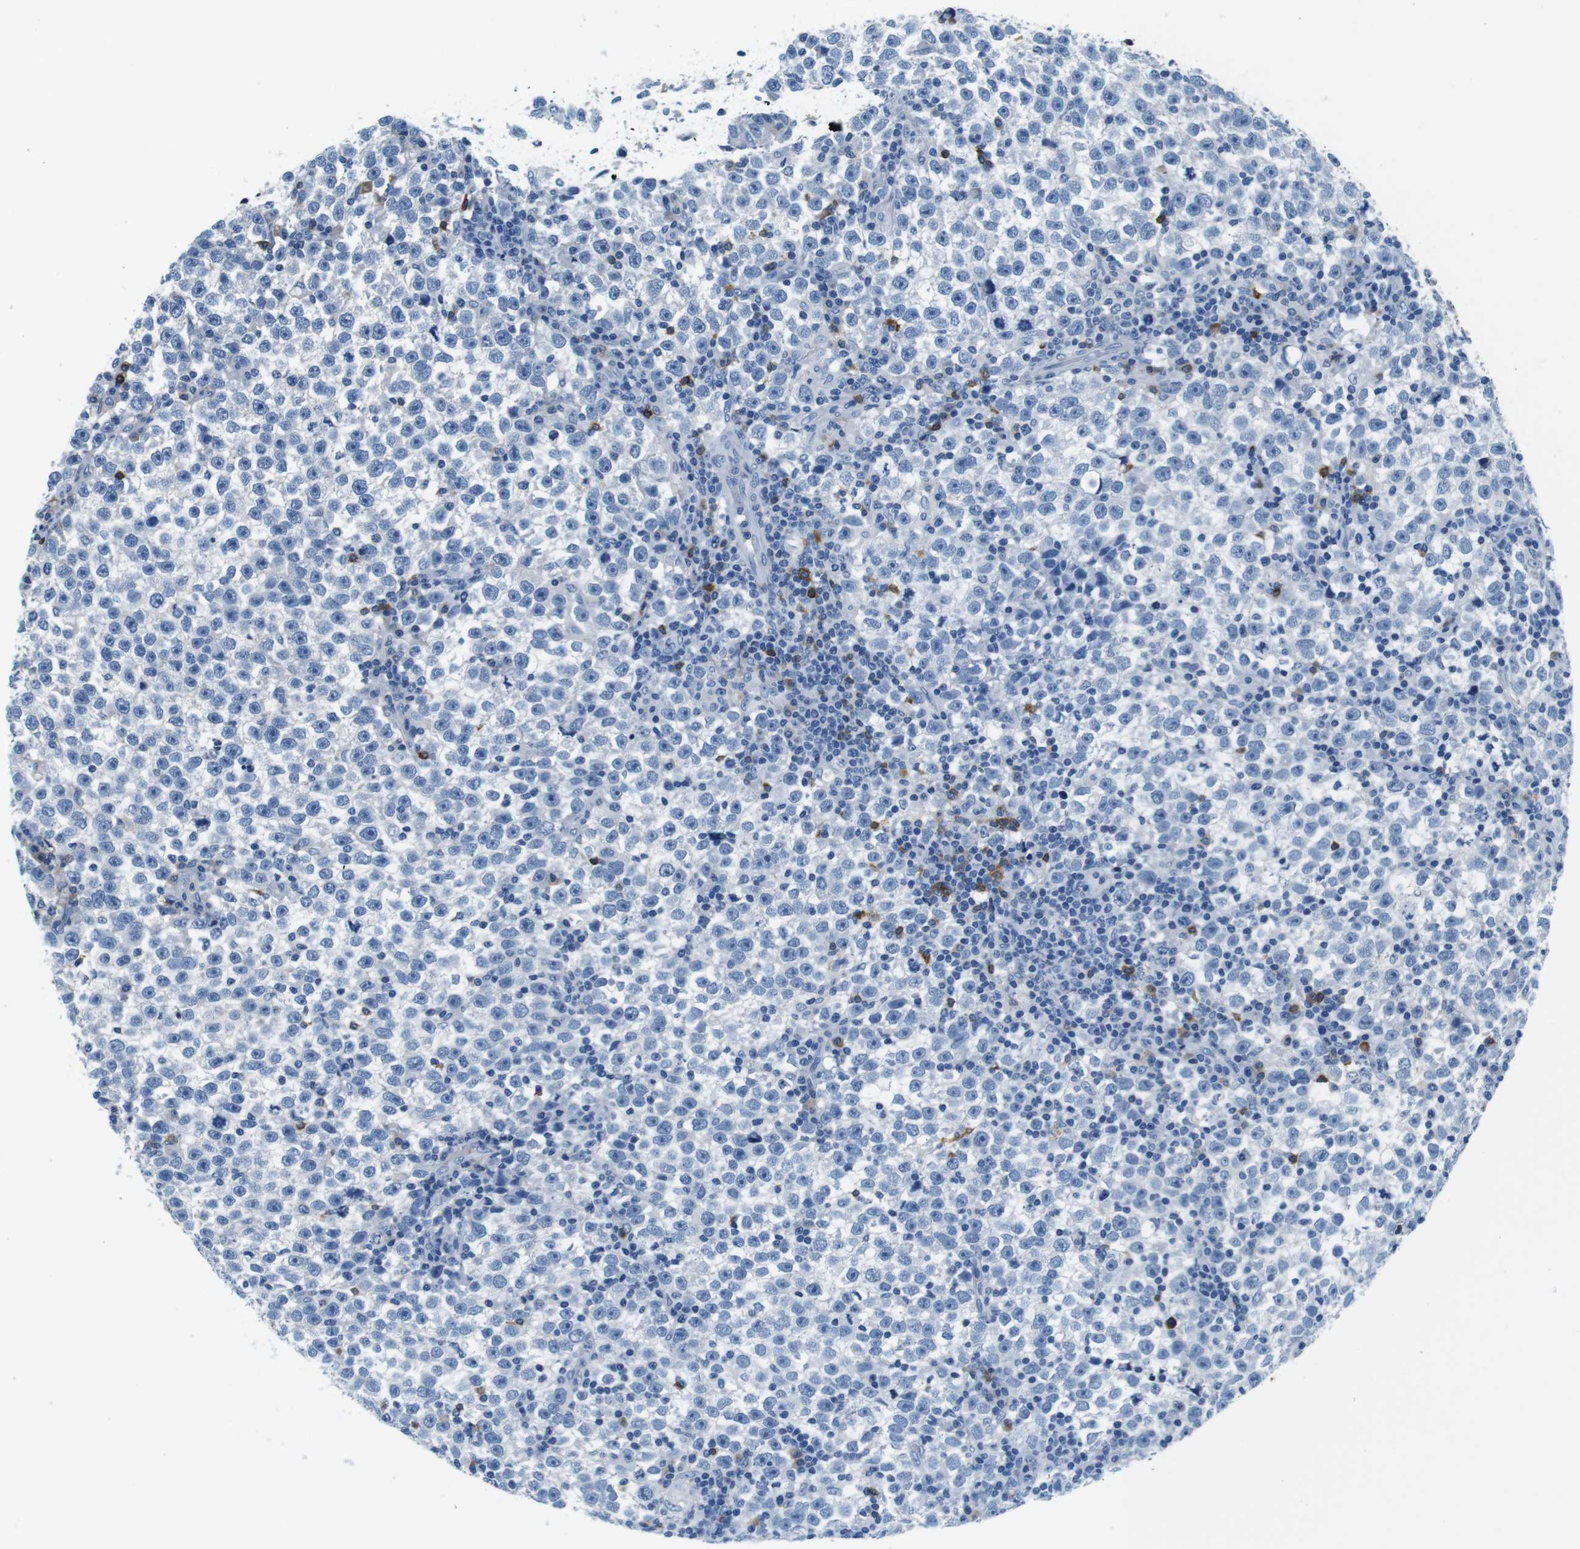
{"staining": {"intensity": "negative", "quantity": "none", "location": "none"}, "tissue": "testis cancer", "cell_type": "Tumor cells", "image_type": "cancer", "snomed": [{"axis": "morphology", "description": "Seminoma, NOS"}, {"axis": "topography", "description": "Testis"}], "caption": "Immunohistochemistry of human testis cancer demonstrates no staining in tumor cells.", "gene": "IGHD", "patient": {"sex": "male", "age": 43}}